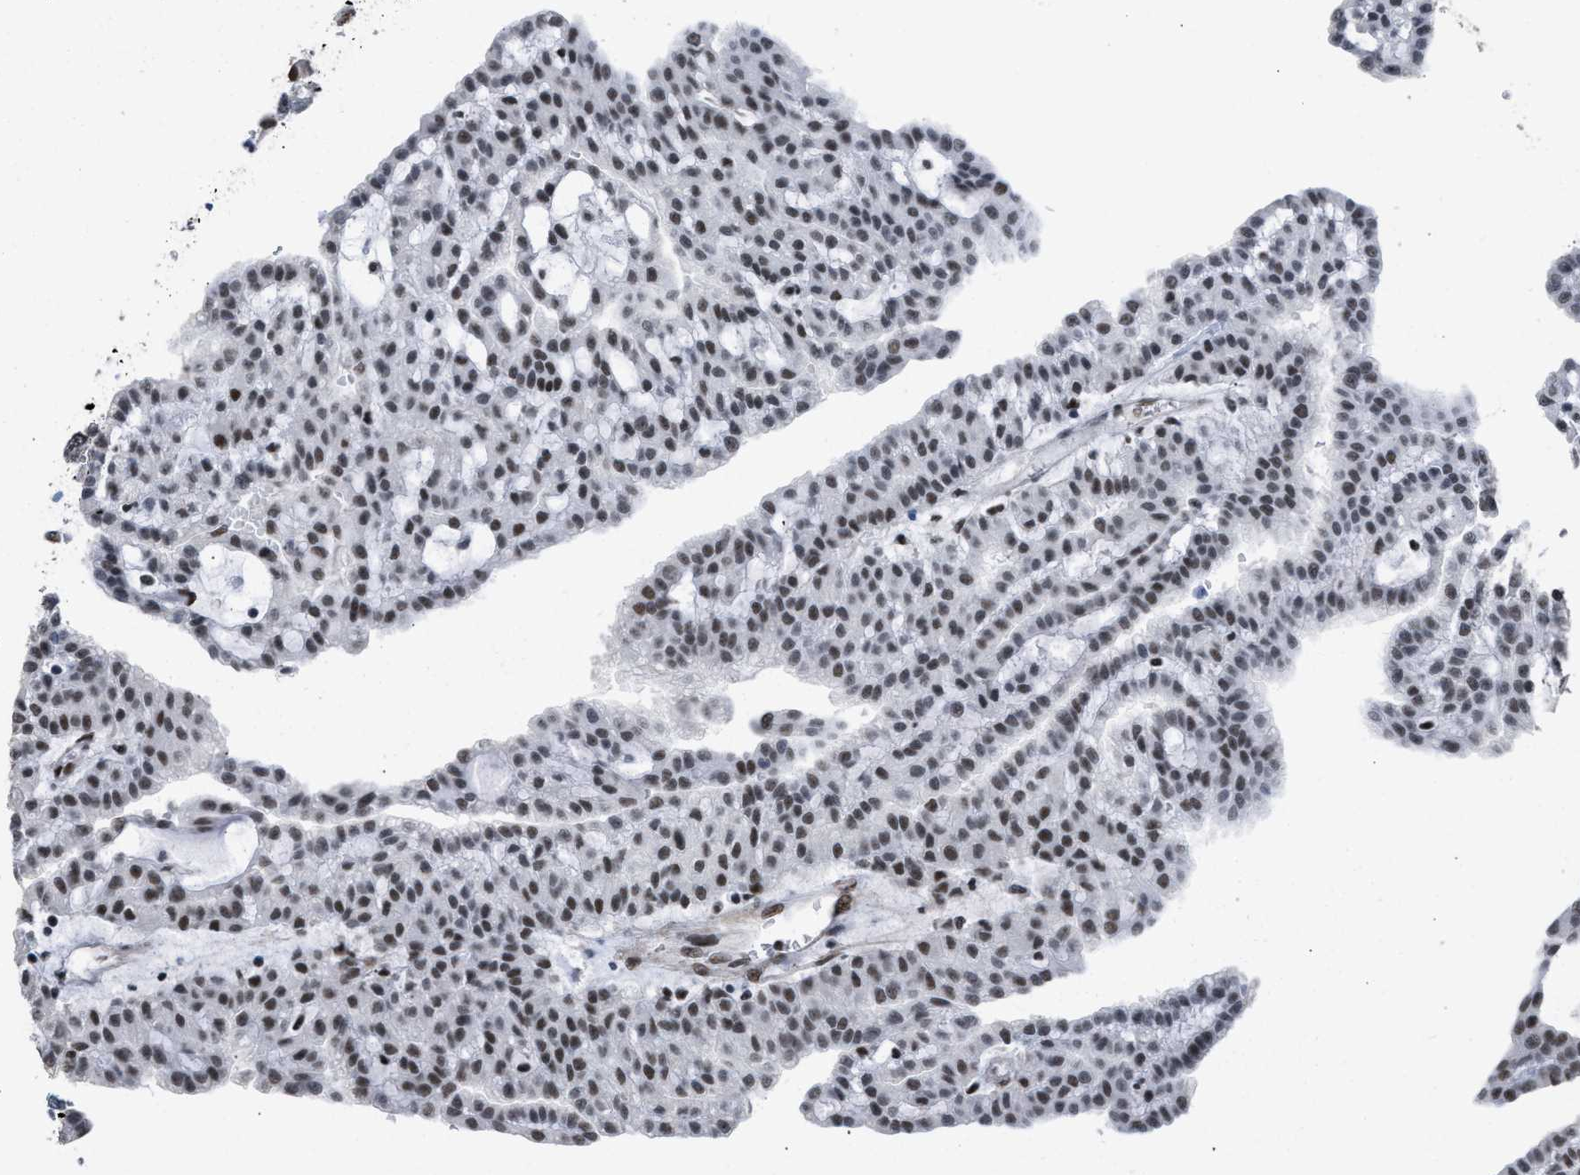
{"staining": {"intensity": "strong", "quantity": ">75%", "location": "nuclear"}, "tissue": "renal cancer", "cell_type": "Tumor cells", "image_type": "cancer", "snomed": [{"axis": "morphology", "description": "Adenocarcinoma, NOS"}, {"axis": "topography", "description": "Kidney"}], "caption": "Adenocarcinoma (renal) stained with a brown dye displays strong nuclear positive positivity in about >75% of tumor cells.", "gene": "SCAF4", "patient": {"sex": "male", "age": 63}}